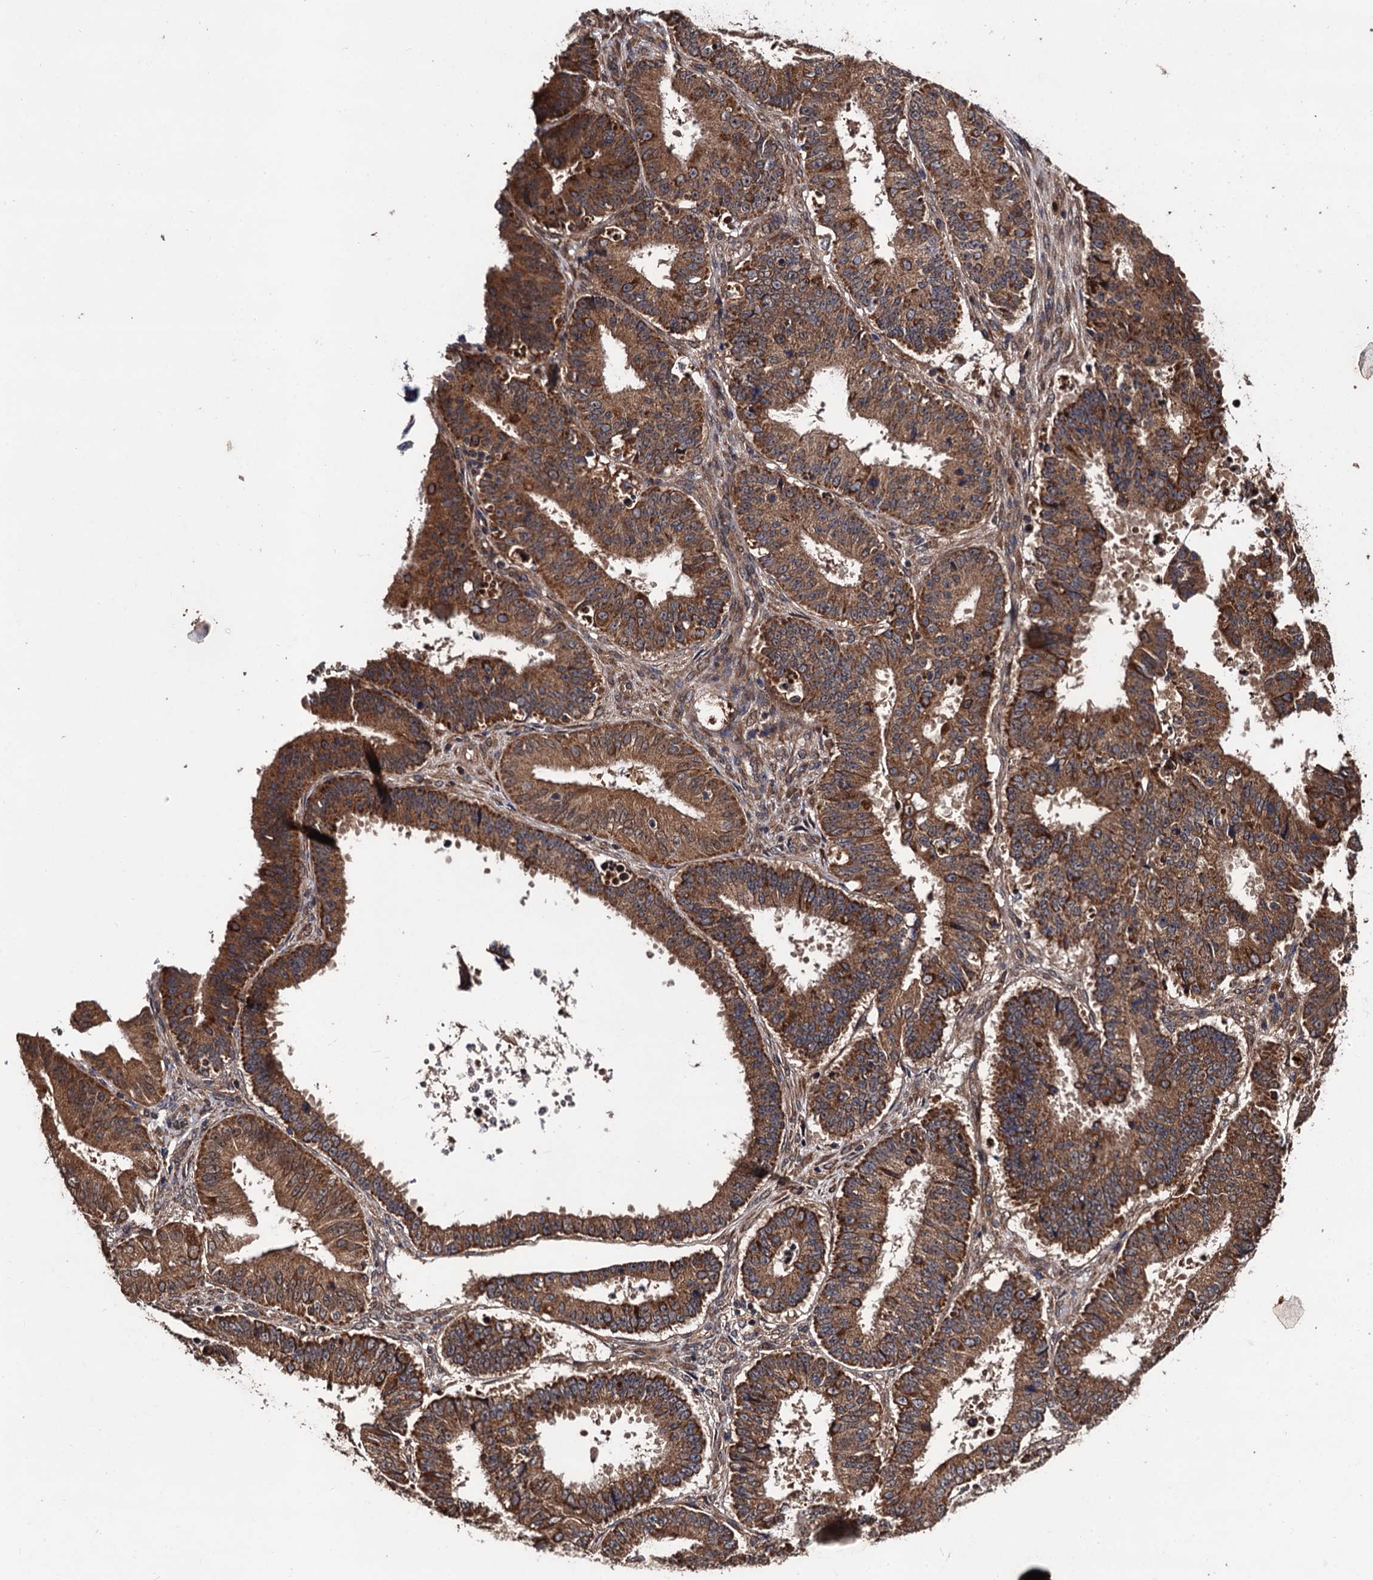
{"staining": {"intensity": "moderate", "quantity": ">75%", "location": "cytoplasmic/membranous"}, "tissue": "ovarian cancer", "cell_type": "Tumor cells", "image_type": "cancer", "snomed": [{"axis": "morphology", "description": "Carcinoma, endometroid"}, {"axis": "topography", "description": "Appendix"}, {"axis": "topography", "description": "Ovary"}], "caption": "Immunohistochemical staining of ovarian cancer (endometroid carcinoma) shows medium levels of moderate cytoplasmic/membranous protein positivity in about >75% of tumor cells. (DAB (3,3'-diaminobenzidine) IHC, brown staining for protein, blue staining for nuclei).", "gene": "MIER2", "patient": {"sex": "female", "age": 42}}